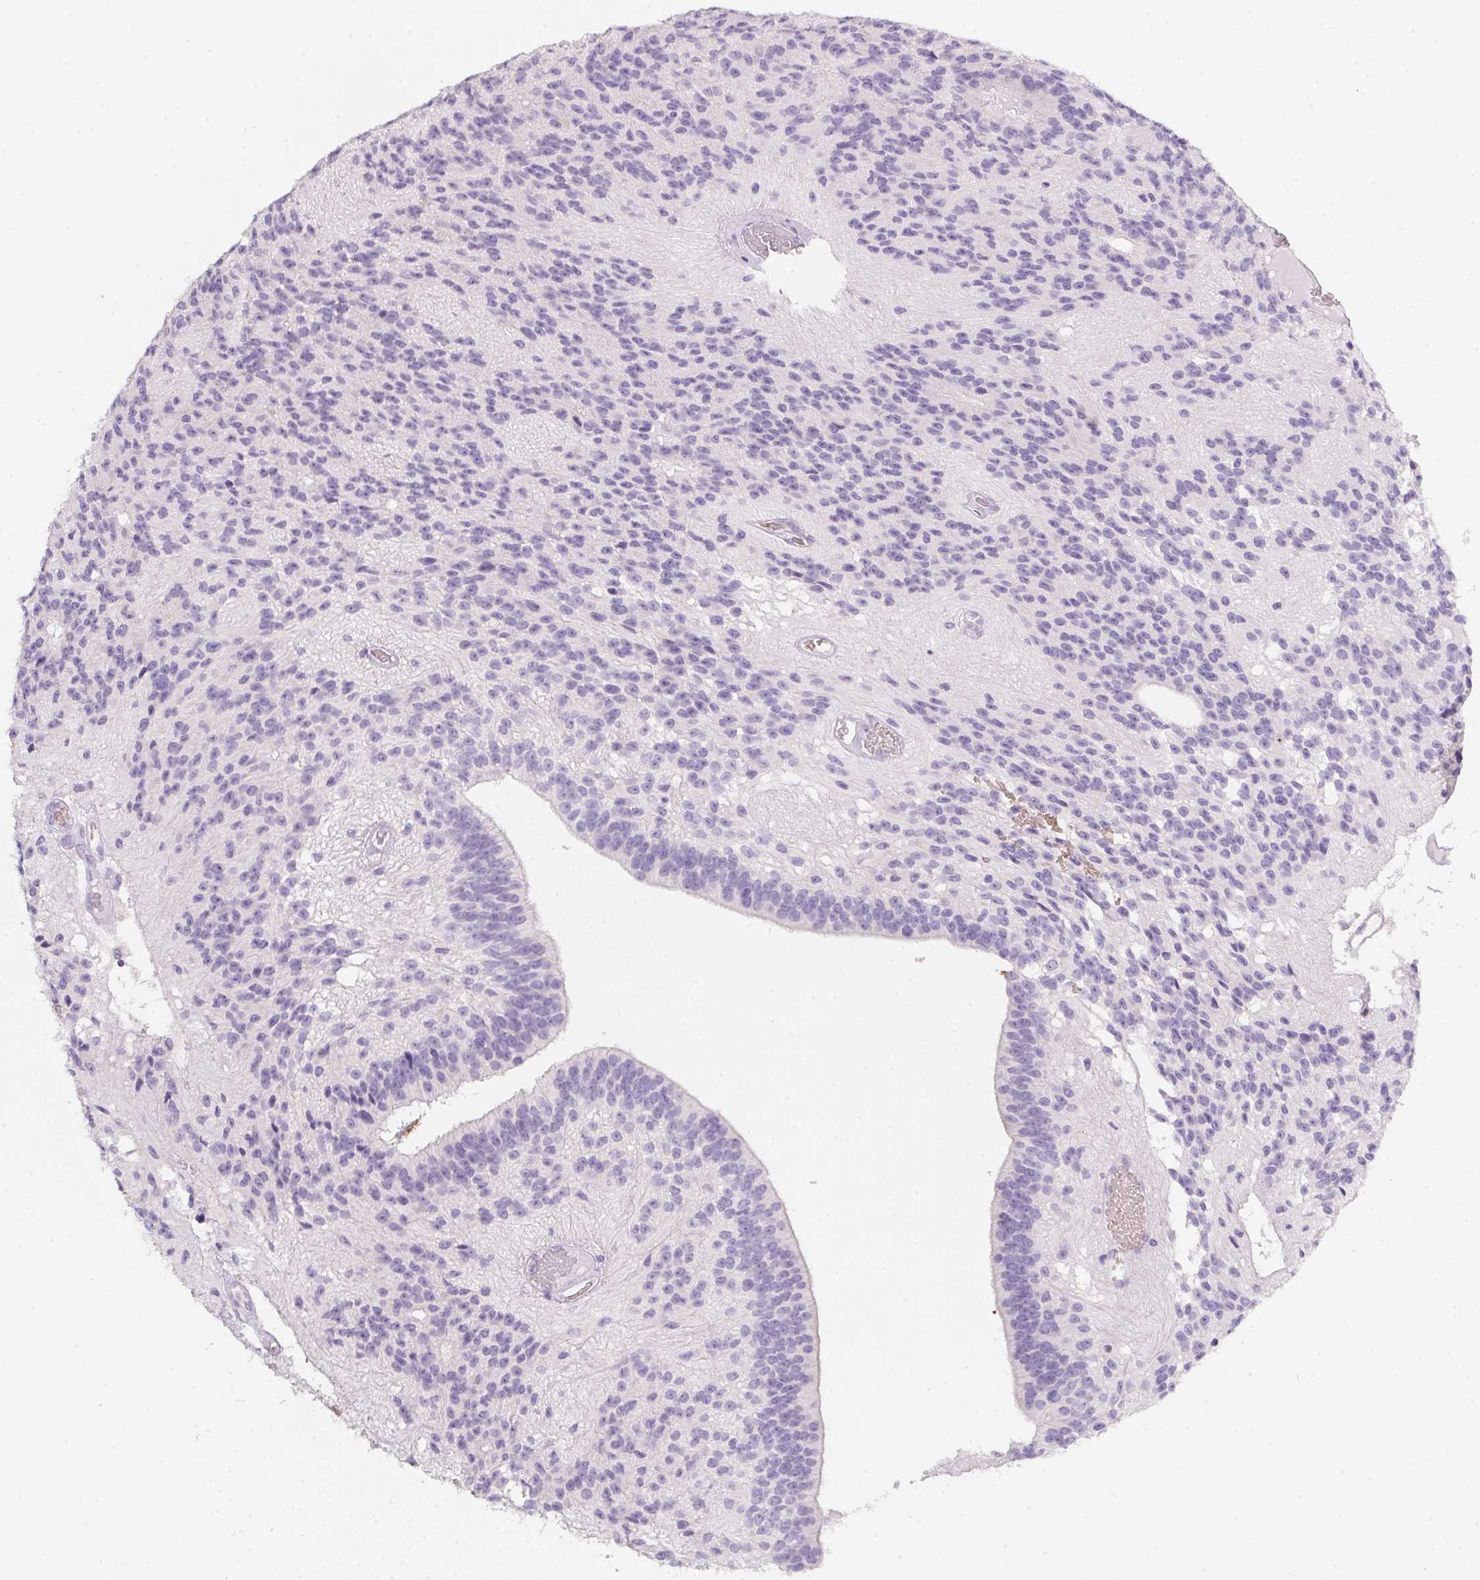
{"staining": {"intensity": "negative", "quantity": "none", "location": "none"}, "tissue": "glioma", "cell_type": "Tumor cells", "image_type": "cancer", "snomed": [{"axis": "morphology", "description": "Glioma, malignant, Low grade"}, {"axis": "topography", "description": "Brain"}], "caption": "Immunohistochemistry histopathology image of neoplastic tissue: human glioma stained with DAB demonstrates no significant protein positivity in tumor cells.", "gene": "DCD", "patient": {"sex": "male", "age": 31}}